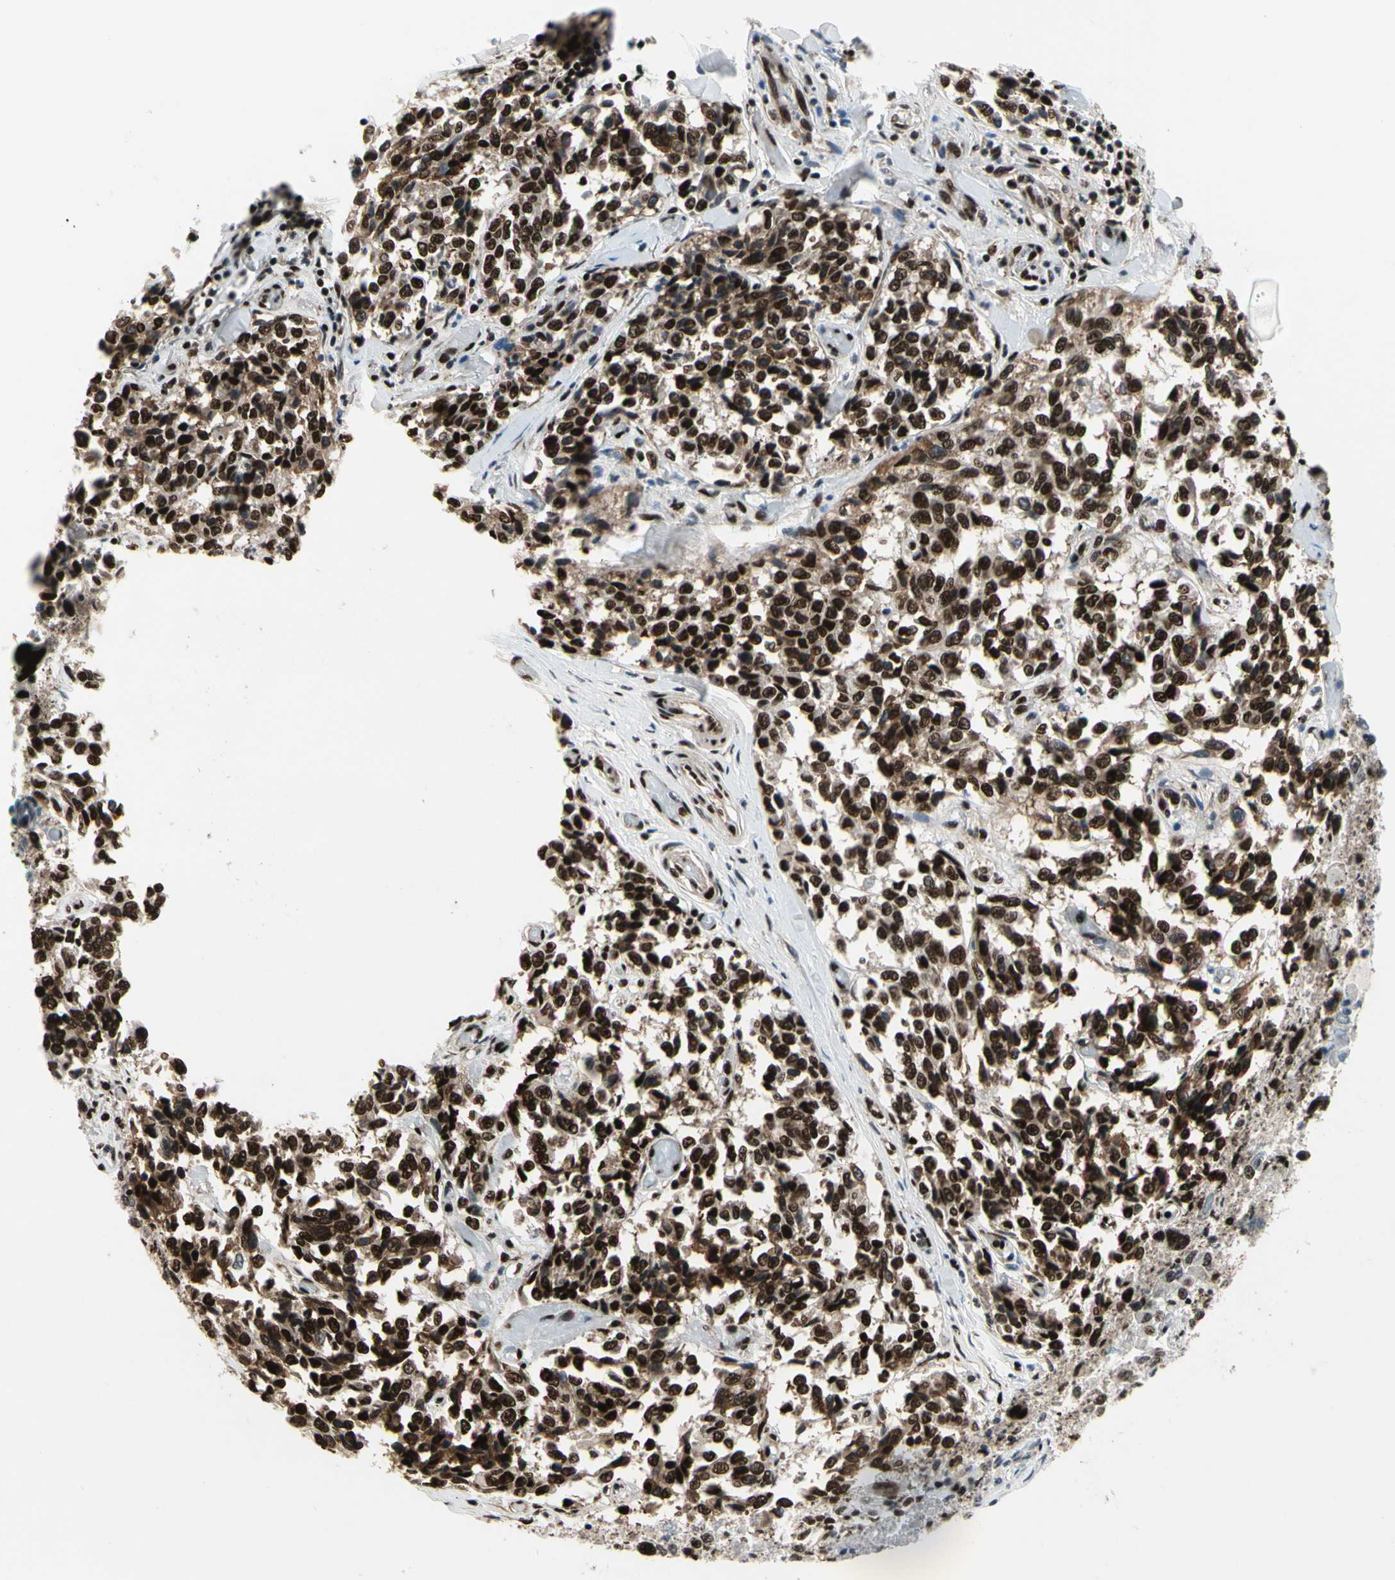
{"staining": {"intensity": "strong", "quantity": ">75%", "location": "cytoplasmic/membranous,nuclear"}, "tissue": "melanoma", "cell_type": "Tumor cells", "image_type": "cancer", "snomed": [{"axis": "morphology", "description": "Malignant melanoma, NOS"}, {"axis": "topography", "description": "Skin"}], "caption": "An immunohistochemistry image of neoplastic tissue is shown. Protein staining in brown shows strong cytoplasmic/membranous and nuclear positivity in melanoma within tumor cells.", "gene": "SRSF11", "patient": {"sex": "female", "age": 64}}